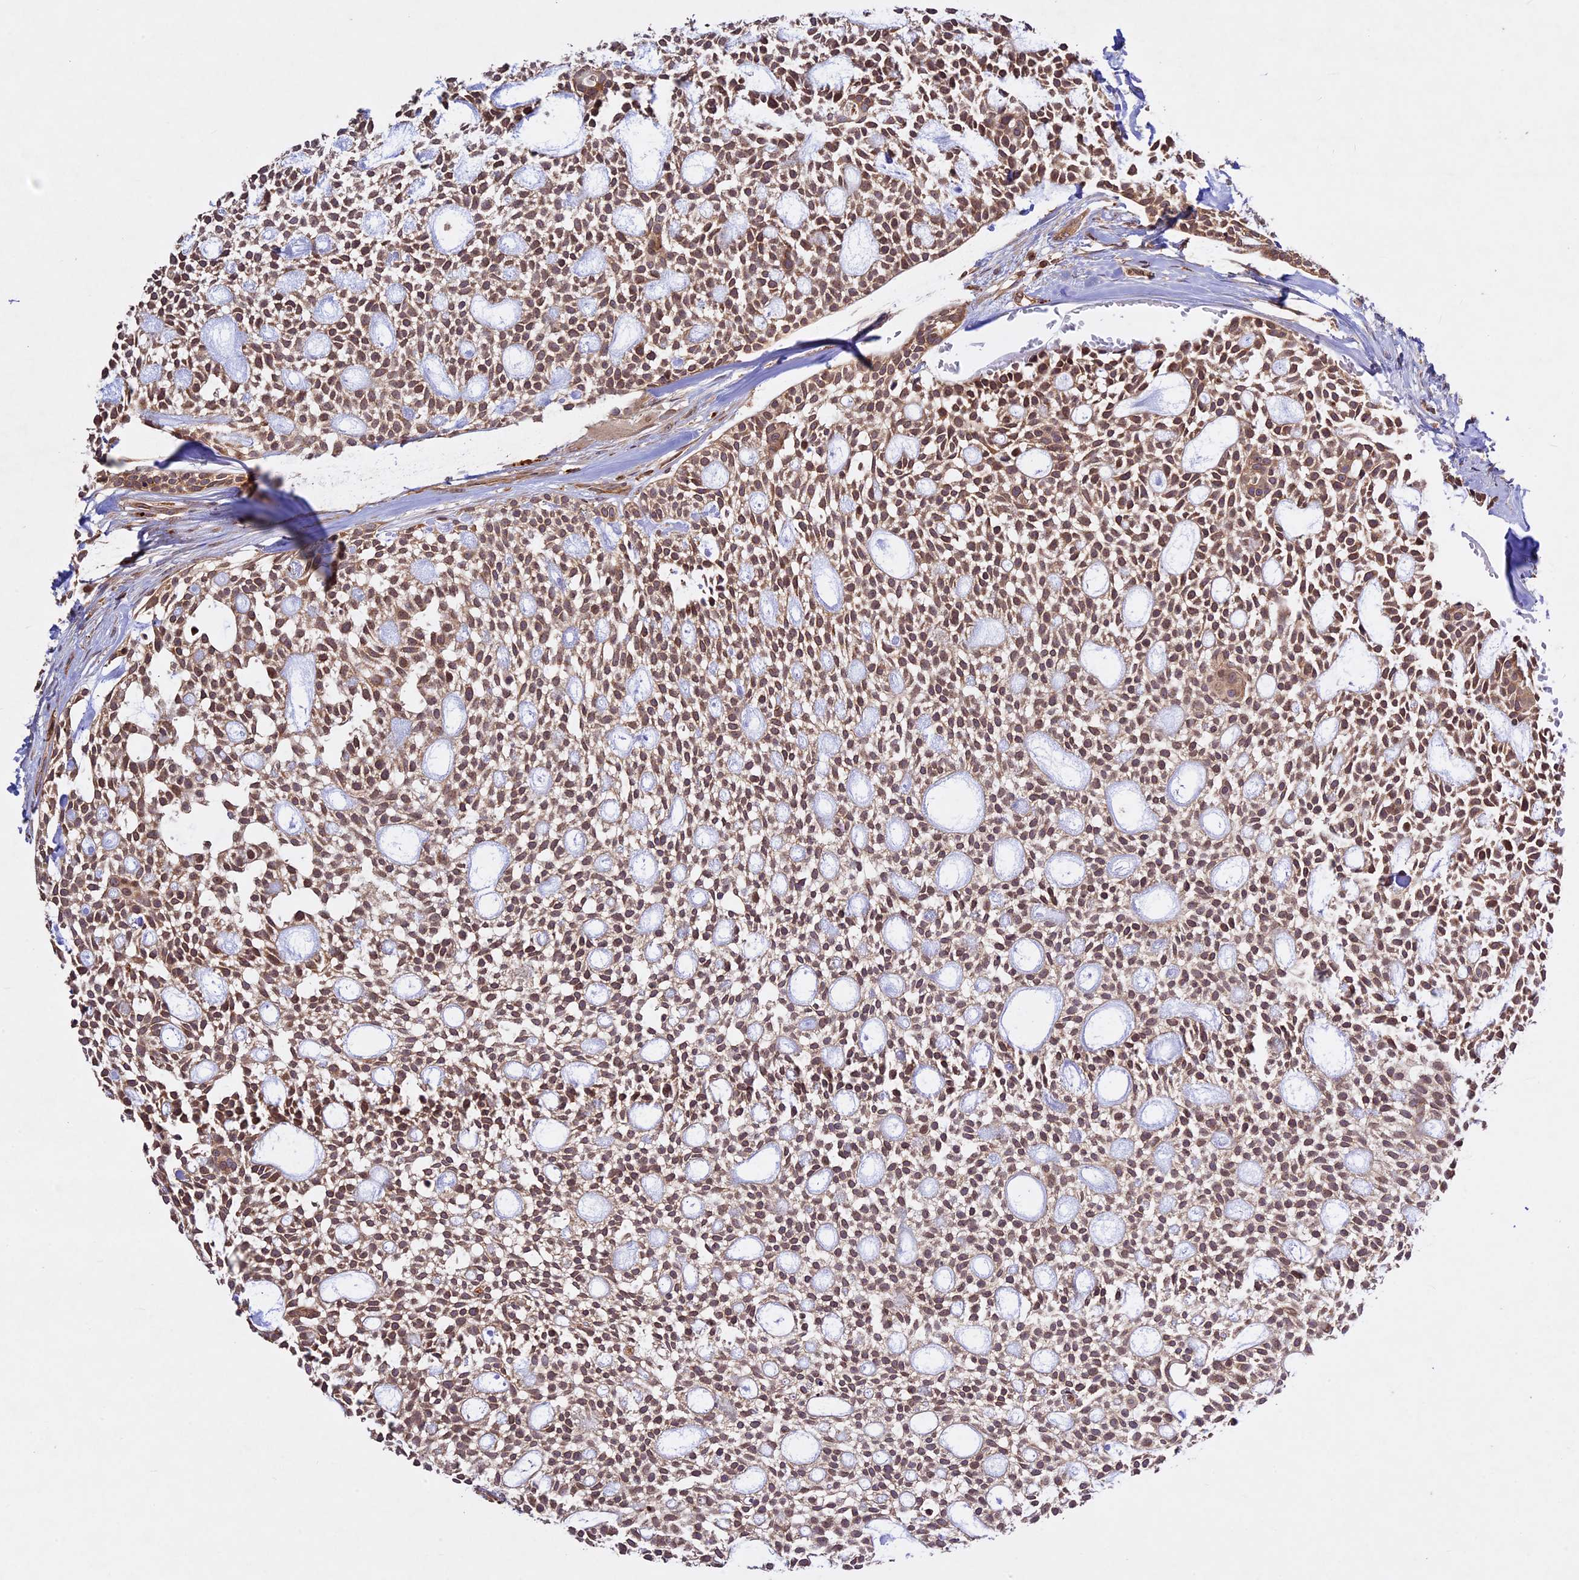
{"staining": {"intensity": "moderate", "quantity": ">75%", "location": "cytoplasmic/membranous,nuclear"}, "tissue": "head and neck cancer", "cell_type": "Tumor cells", "image_type": "cancer", "snomed": [{"axis": "morphology", "description": "Adenocarcinoma, NOS"}, {"axis": "topography", "description": "Subcutis"}, {"axis": "topography", "description": "Head-Neck"}], "caption": "Moderate cytoplasmic/membranous and nuclear expression for a protein is present in about >75% of tumor cells of head and neck cancer using immunohistochemistry.", "gene": "DGKH", "patient": {"sex": "female", "age": 73}}